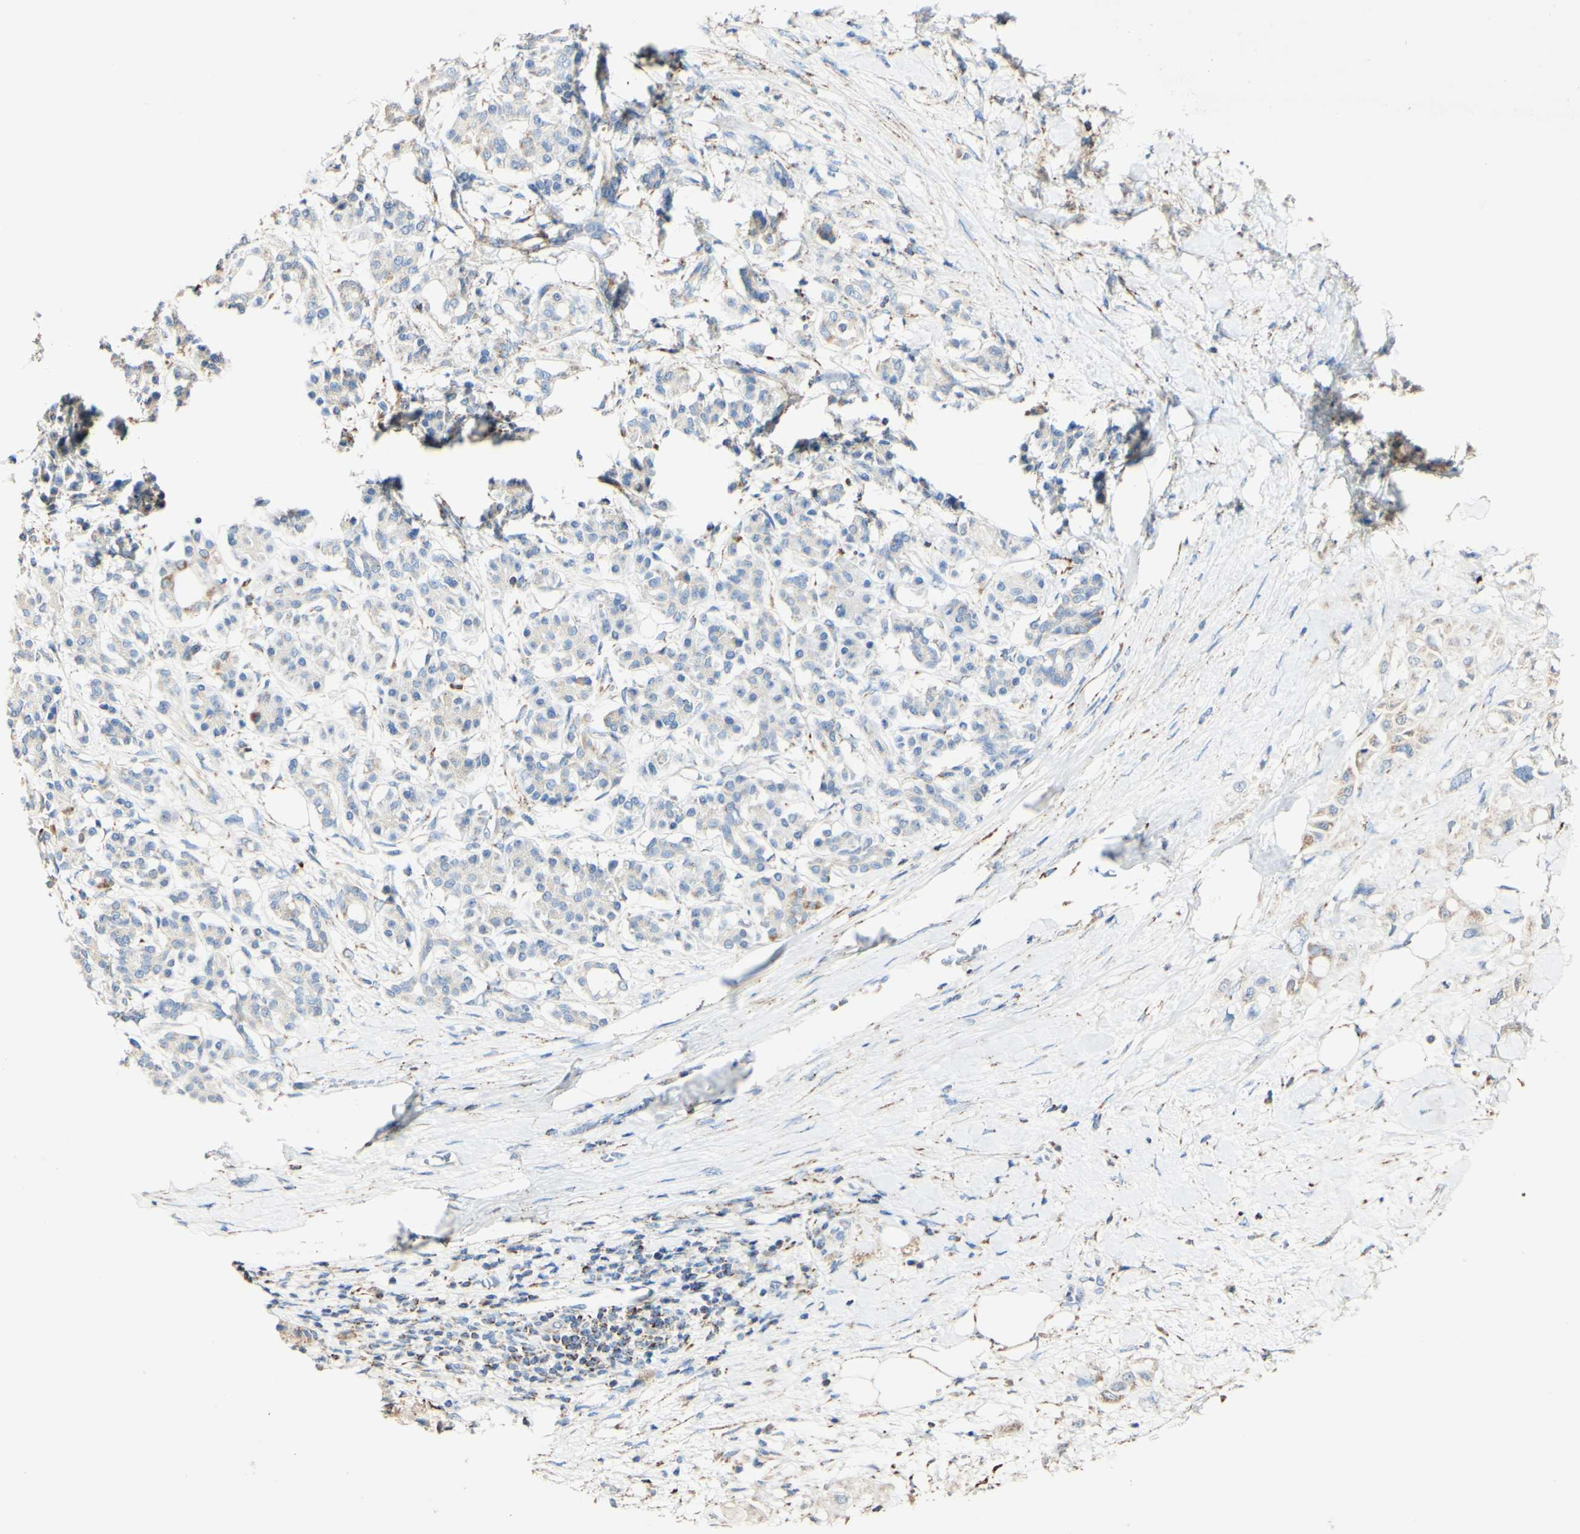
{"staining": {"intensity": "negative", "quantity": "none", "location": "none"}, "tissue": "pancreatic cancer", "cell_type": "Tumor cells", "image_type": "cancer", "snomed": [{"axis": "morphology", "description": "Adenocarcinoma, NOS"}, {"axis": "topography", "description": "Pancreas"}], "caption": "This is an immunohistochemistry image of human pancreatic cancer. There is no staining in tumor cells.", "gene": "OXCT1", "patient": {"sex": "female", "age": 56}}